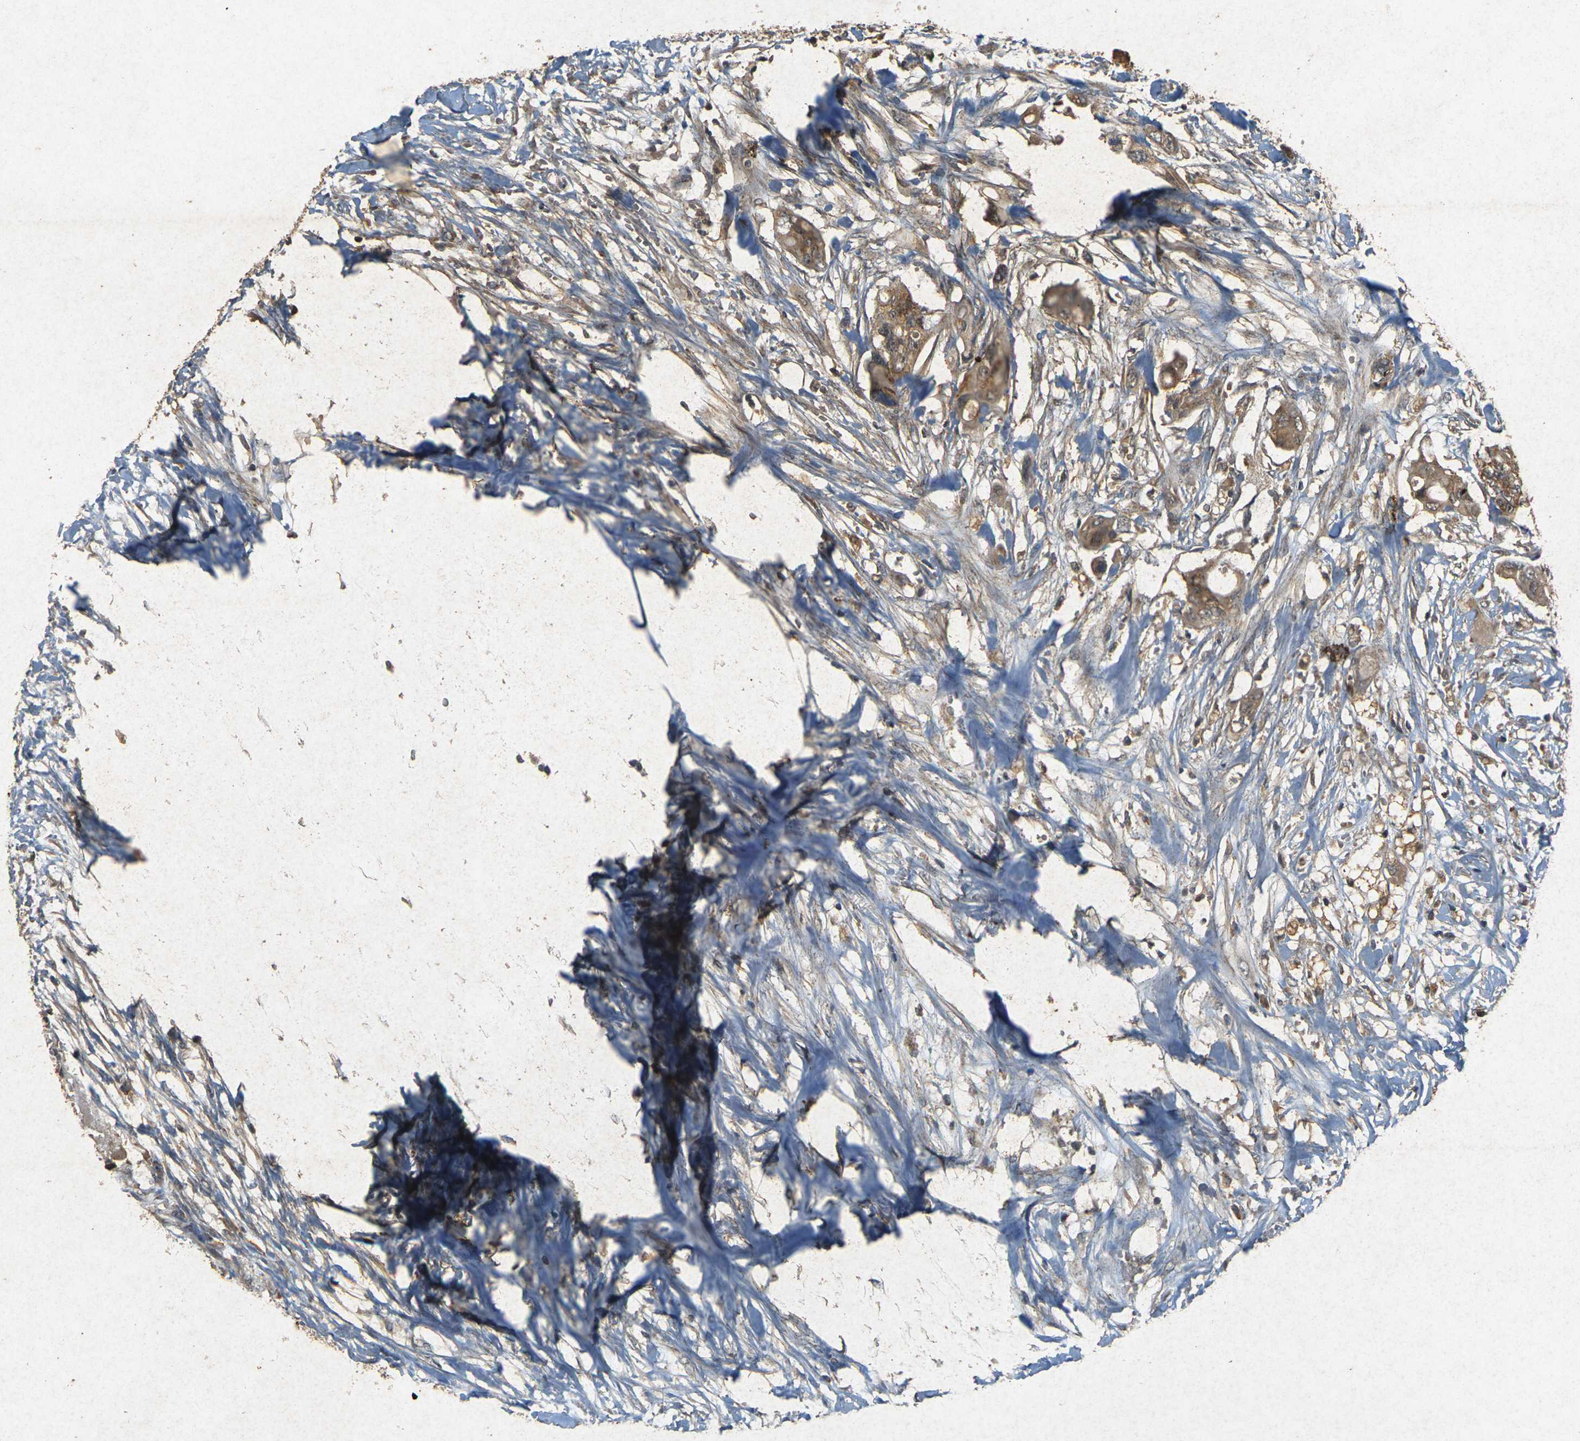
{"staining": {"intensity": "moderate", "quantity": ">75%", "location": "cytoplasmic/membranous"}, "tissue": "colorectal cancer", "cell_type": "Tumor cells", "image_type": "cancer", "snomed": [{"axis": "morphology", "description": "Adenocarcinoma, NOS"}, {"axis": "topography", "description": "Colon"}], "caption": "Brown immunohistochemical staining in colorectal cancer (adenocarcinoma) exhibits moderate cytoplasmic/membranous expression in approximately >75% of tumor cells.", "gene": "ERN1", "patient": {"sex": "female", "age": 57}}